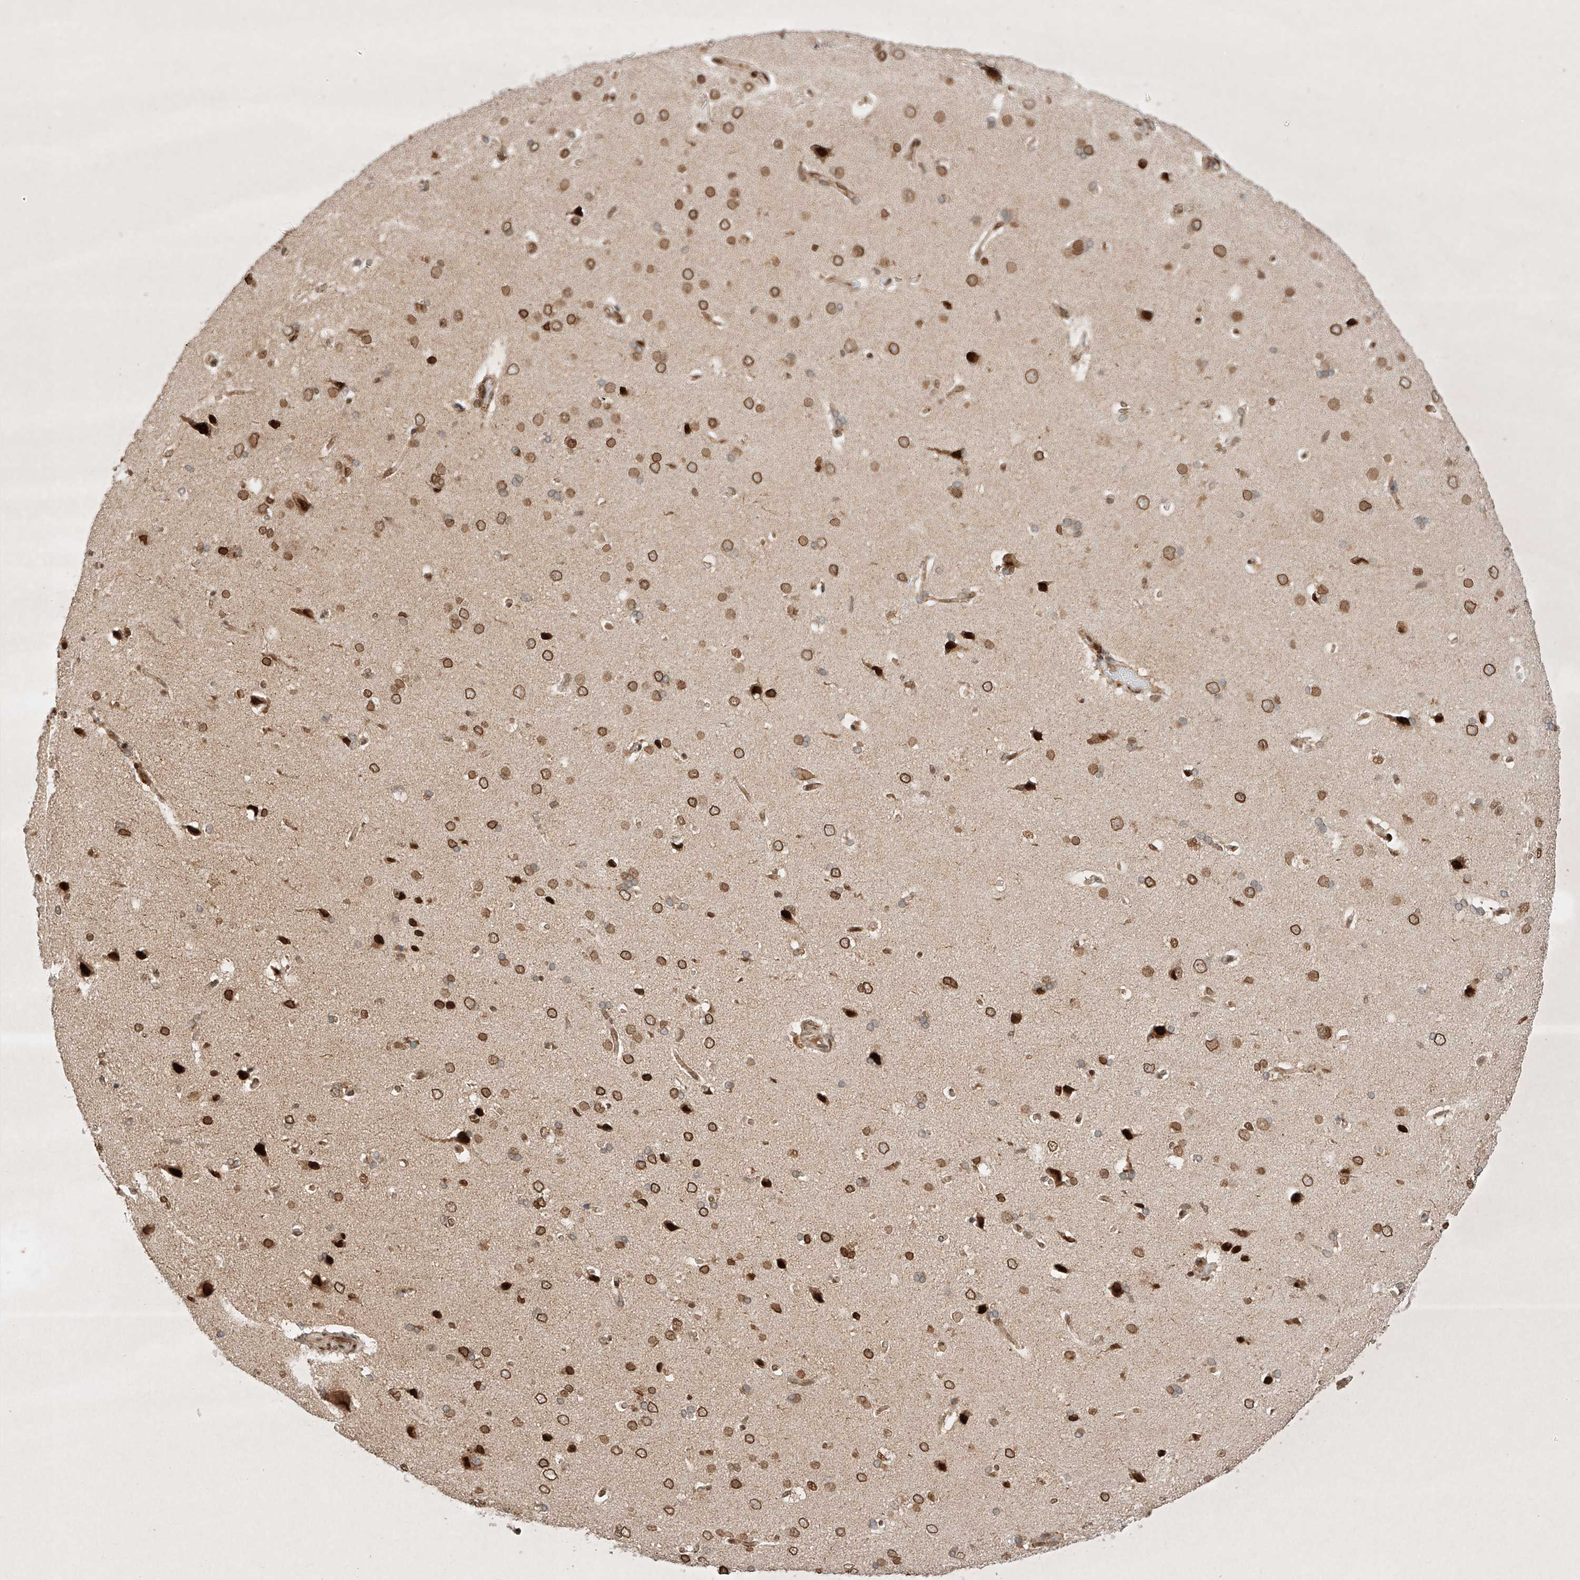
{"staining": {"intensity": "moderate", "quantity": ">75%", "location": "cytoplasmic/membranous,nuclear"}, "tissue": "cerebral cortex", "cell_type": "Endothelial cells", "image_type": "normal", "snomed": [{"axis": "morphology", "description": "Normal tissue, NOS"}, {"axis": "topography", "description": "Cerebral cortex"}], "caption": "A histopathology image of human cerebral cortex stained for a protein demonstrates moderate cytoplasmic/membranous,nuclear brown staining in endothelial cells. (brown staining indicates protein expression, while blue staining denotes nuclei).", "gene": "EPG5", "patient": {"sex": "male", "age": 62}}